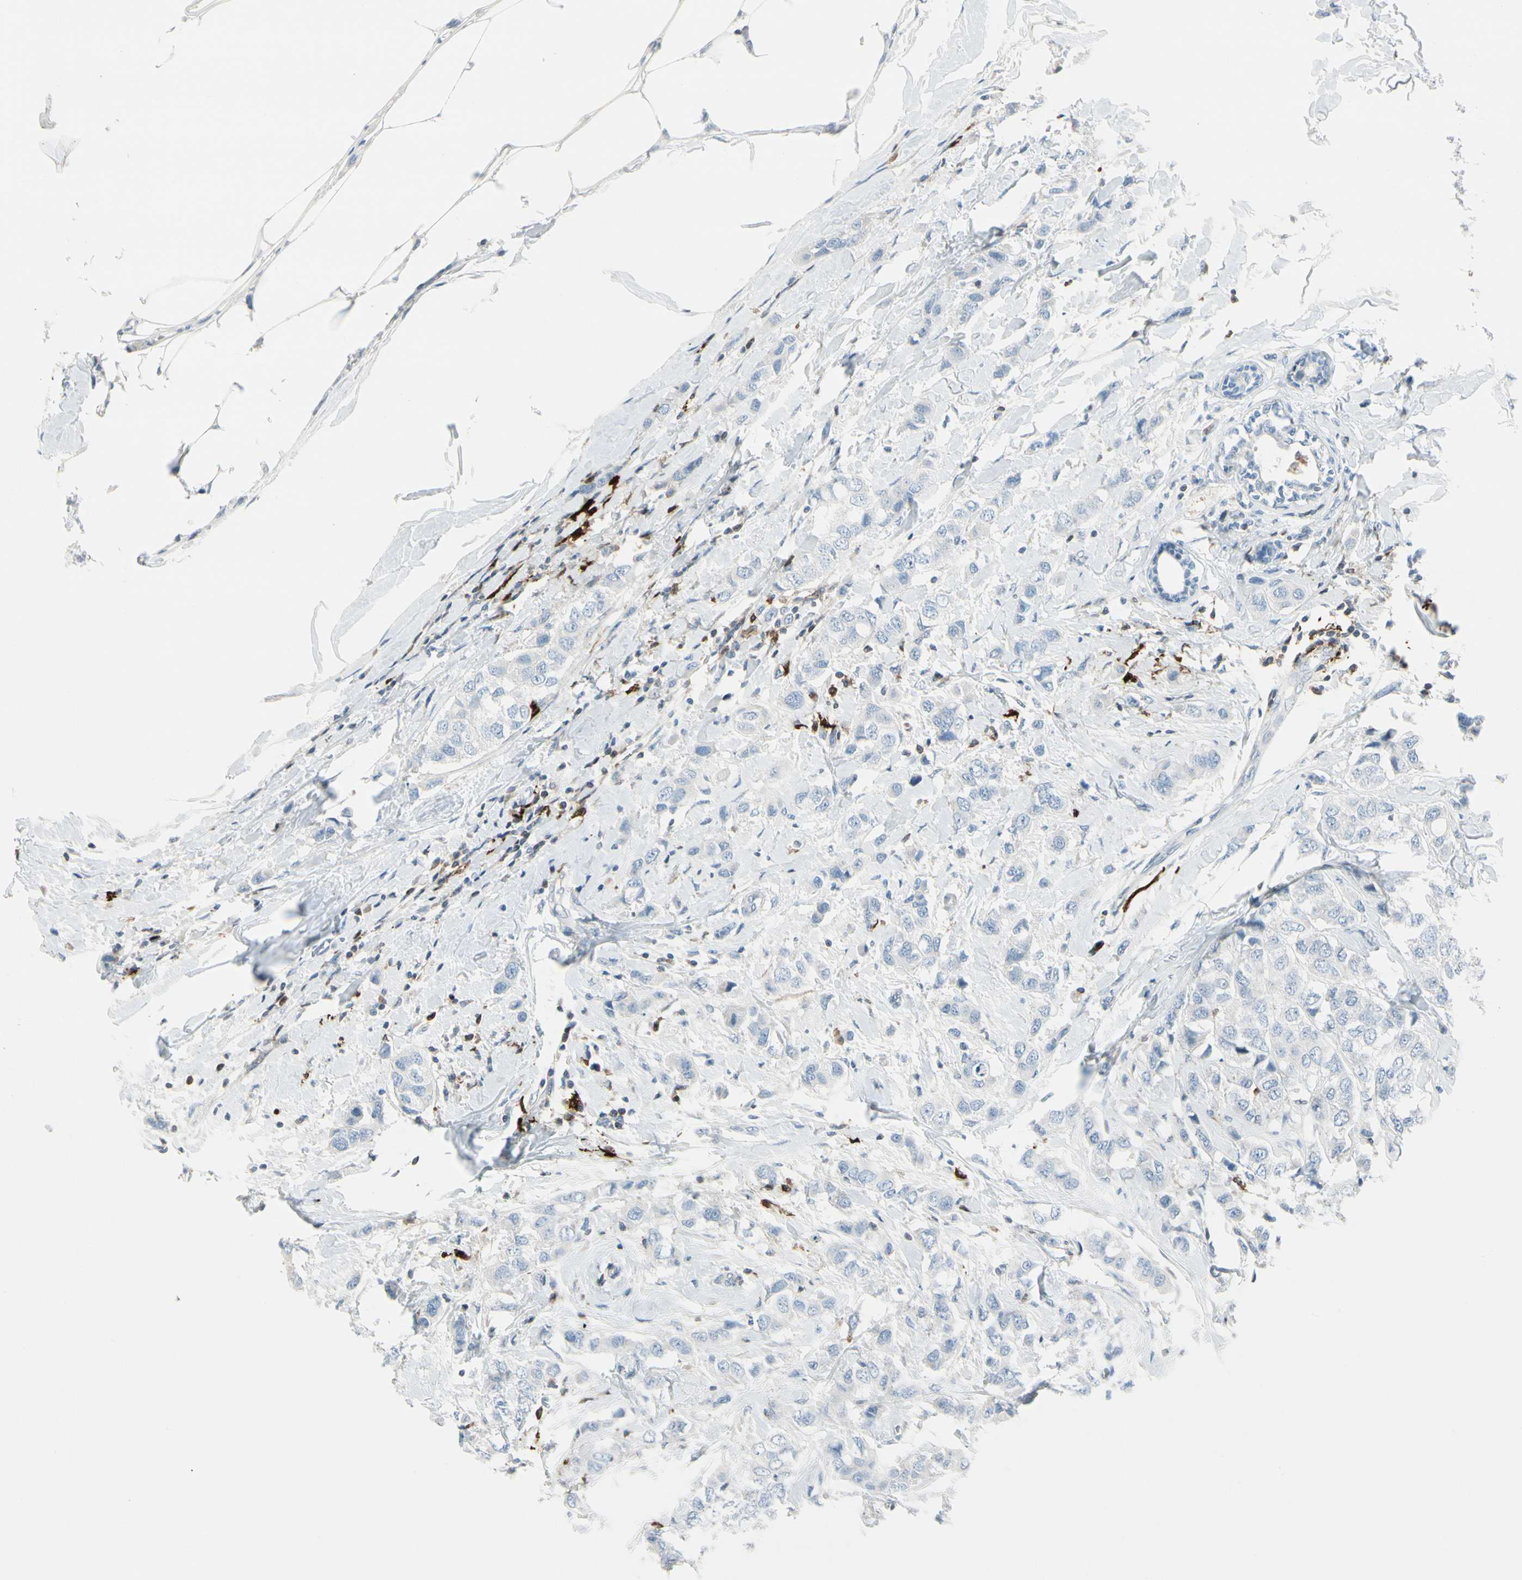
{"staining": {"intensity": "negative", "quantity": "none", "location": "none"}, "tissue": "breast cancer", "cell_type": "Tumor cells", "image_type": "cancer", "snomed": [{"axis": "morphology", "description": "Duct carcinoma"}, {"axis": "topography", "description": "Breast"}], "caption": "Human breast cancer stained for a protein using immunohistochemistry displays no expression in tumor cells.", "gene": "TRAF1", "patient": {"sex": "female", "age": 50}}